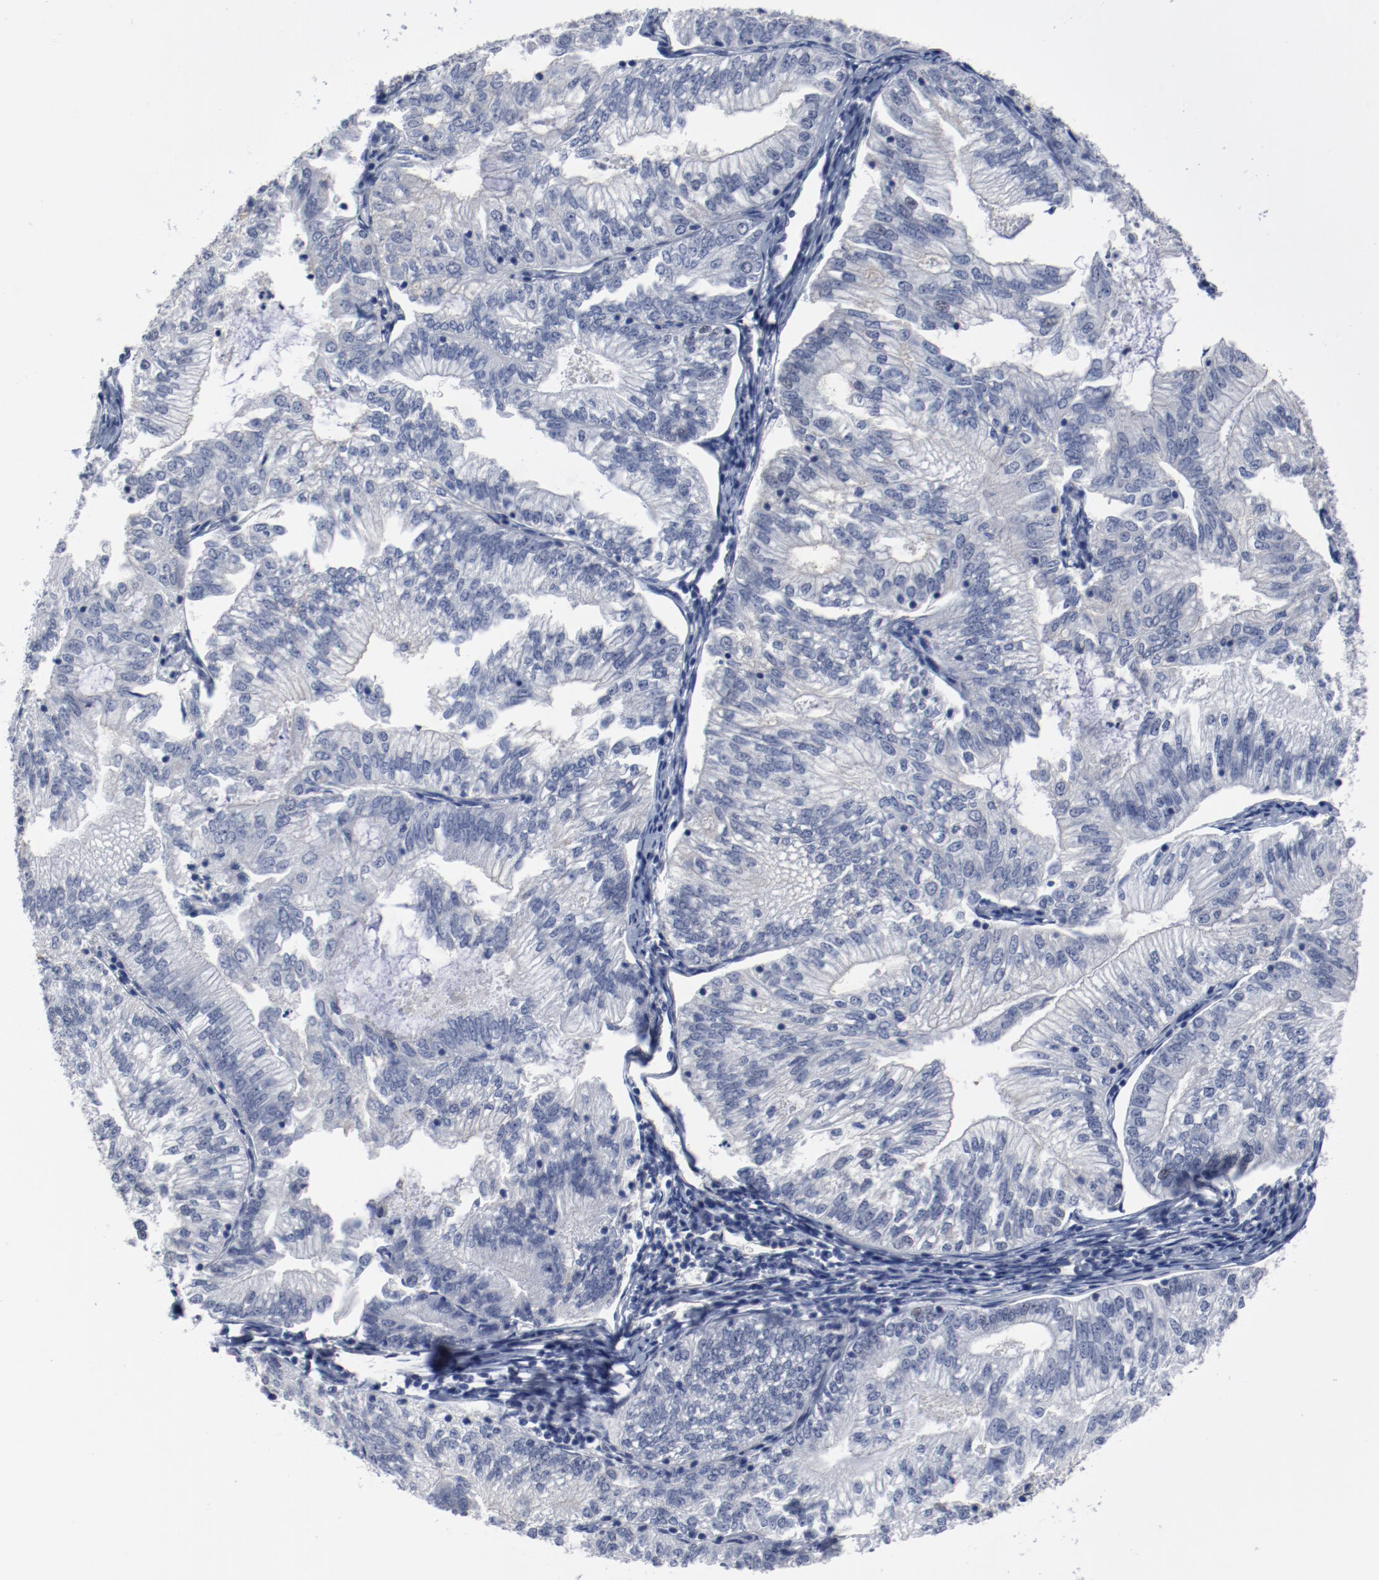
{"staining": {"intensity": "negative", "quantity": "none", "location": "none"}, "tissue": "endometrial cancer", "cell_type": "Tumor cells", "image_type": "cancer", "snomed": [{"axis": "morphology", "description": "Adenocarcinoma, NOS"}, {"axis": "topography", "description": "Endometrium"}], "caption": "Endometrial adenocarcinoma was stained to show a protein in brown. There is no significant positivity in tumor cells.", "gene": "ANKLE2", "patient": {"sex": "female", "age": 69}}